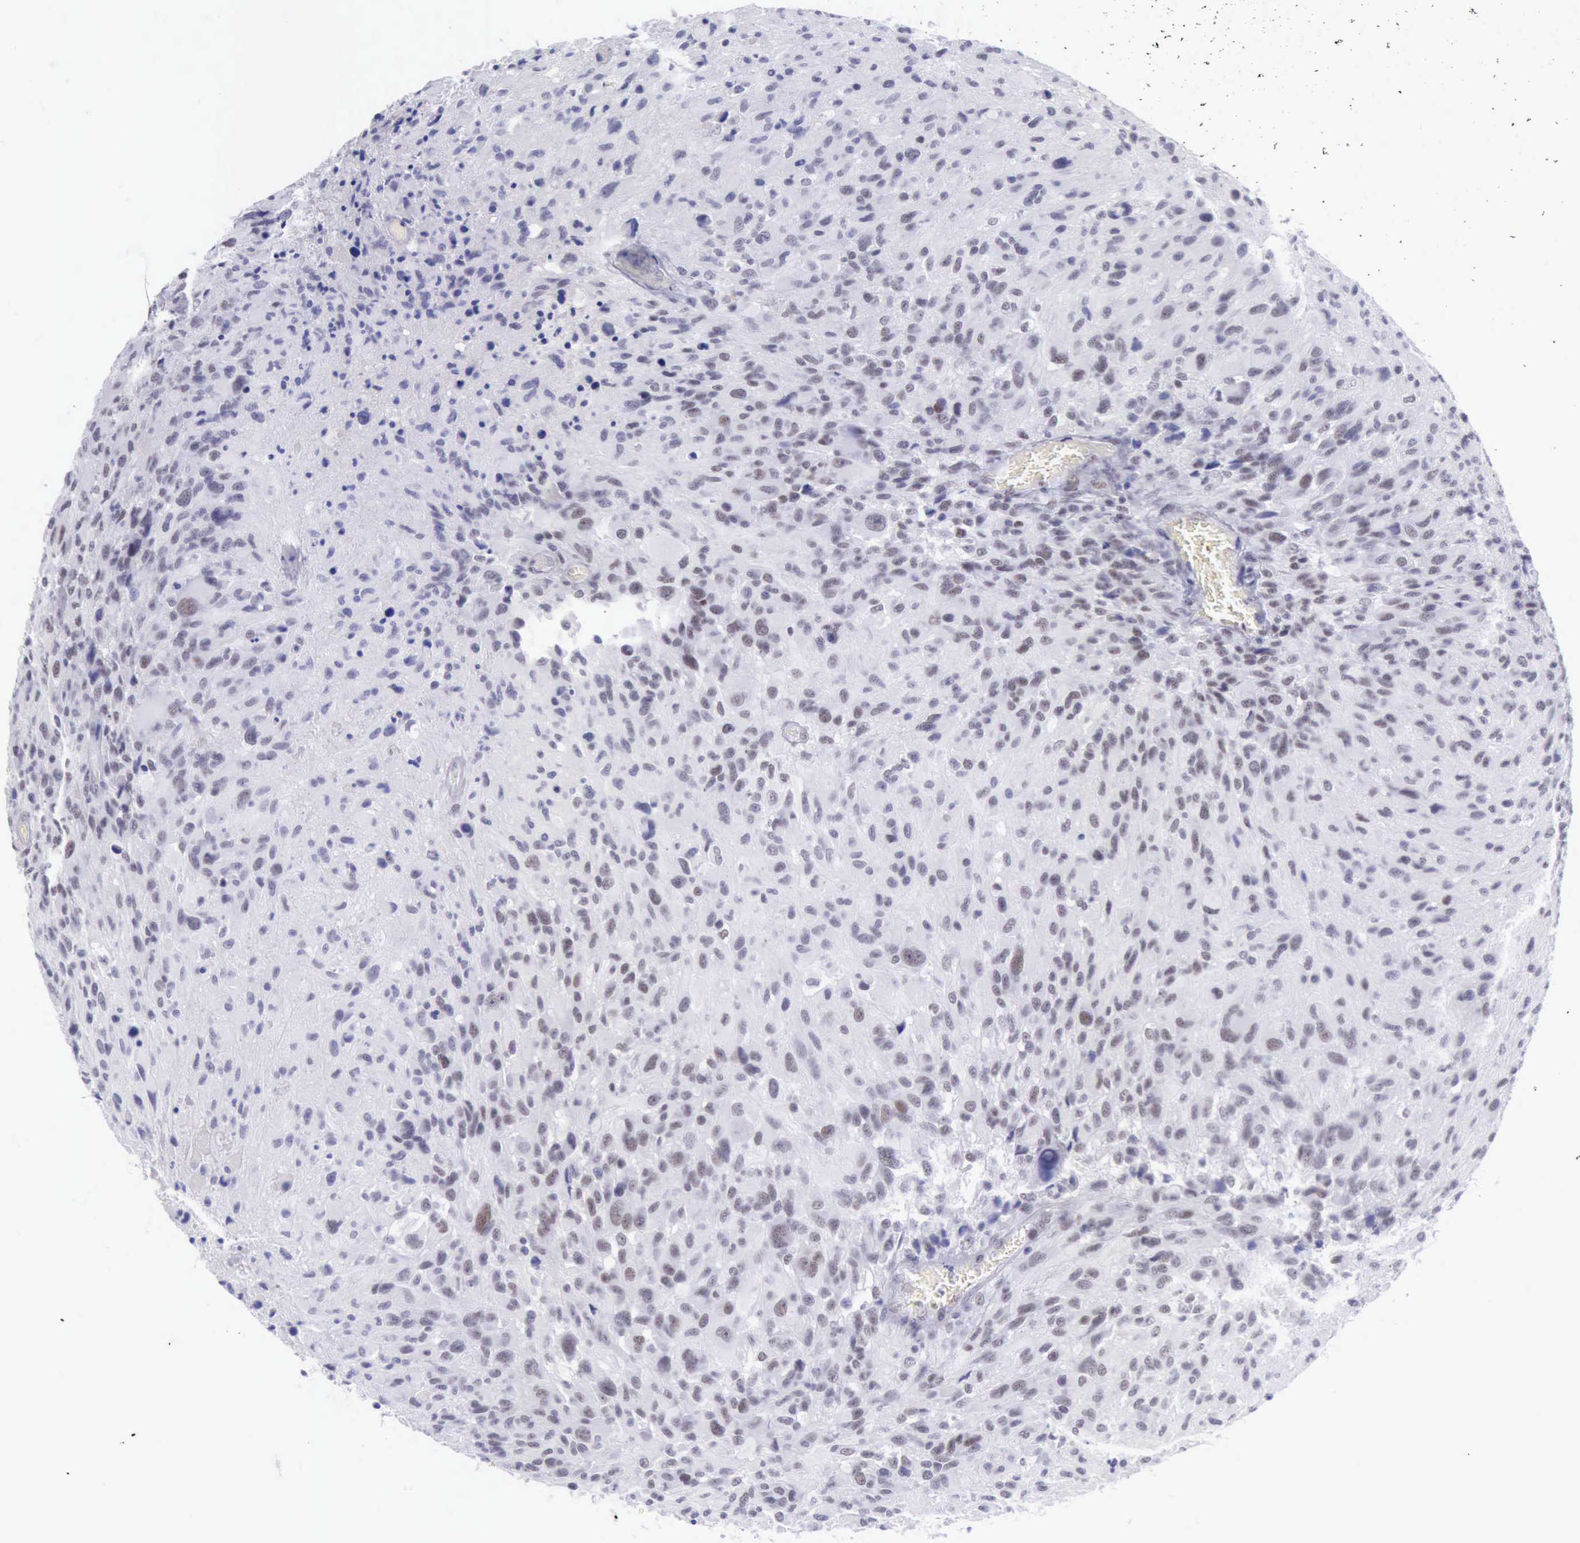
{"staining": {"intensity": "weak", "quantity": "<25%", "location": "nuclear"}, "tissue": "glioma", "cell_type": "Tumor cells", "image_type": "cancer", "snomed": [{"axis": "morphology", "description": "Glioma, malignant, High grade"}, {"axis": "topography", "description": "Brain"}], "caption": "Protein analysis of high-grade glioma (malignant) demonstrates no significant expression in tumor cells. (DAB (3,3'-diaminobenzidine) immunohistochemistry (IHC), high magnification).", "gene": "EP300", "patient": {"sex": "male", "age": 69}}